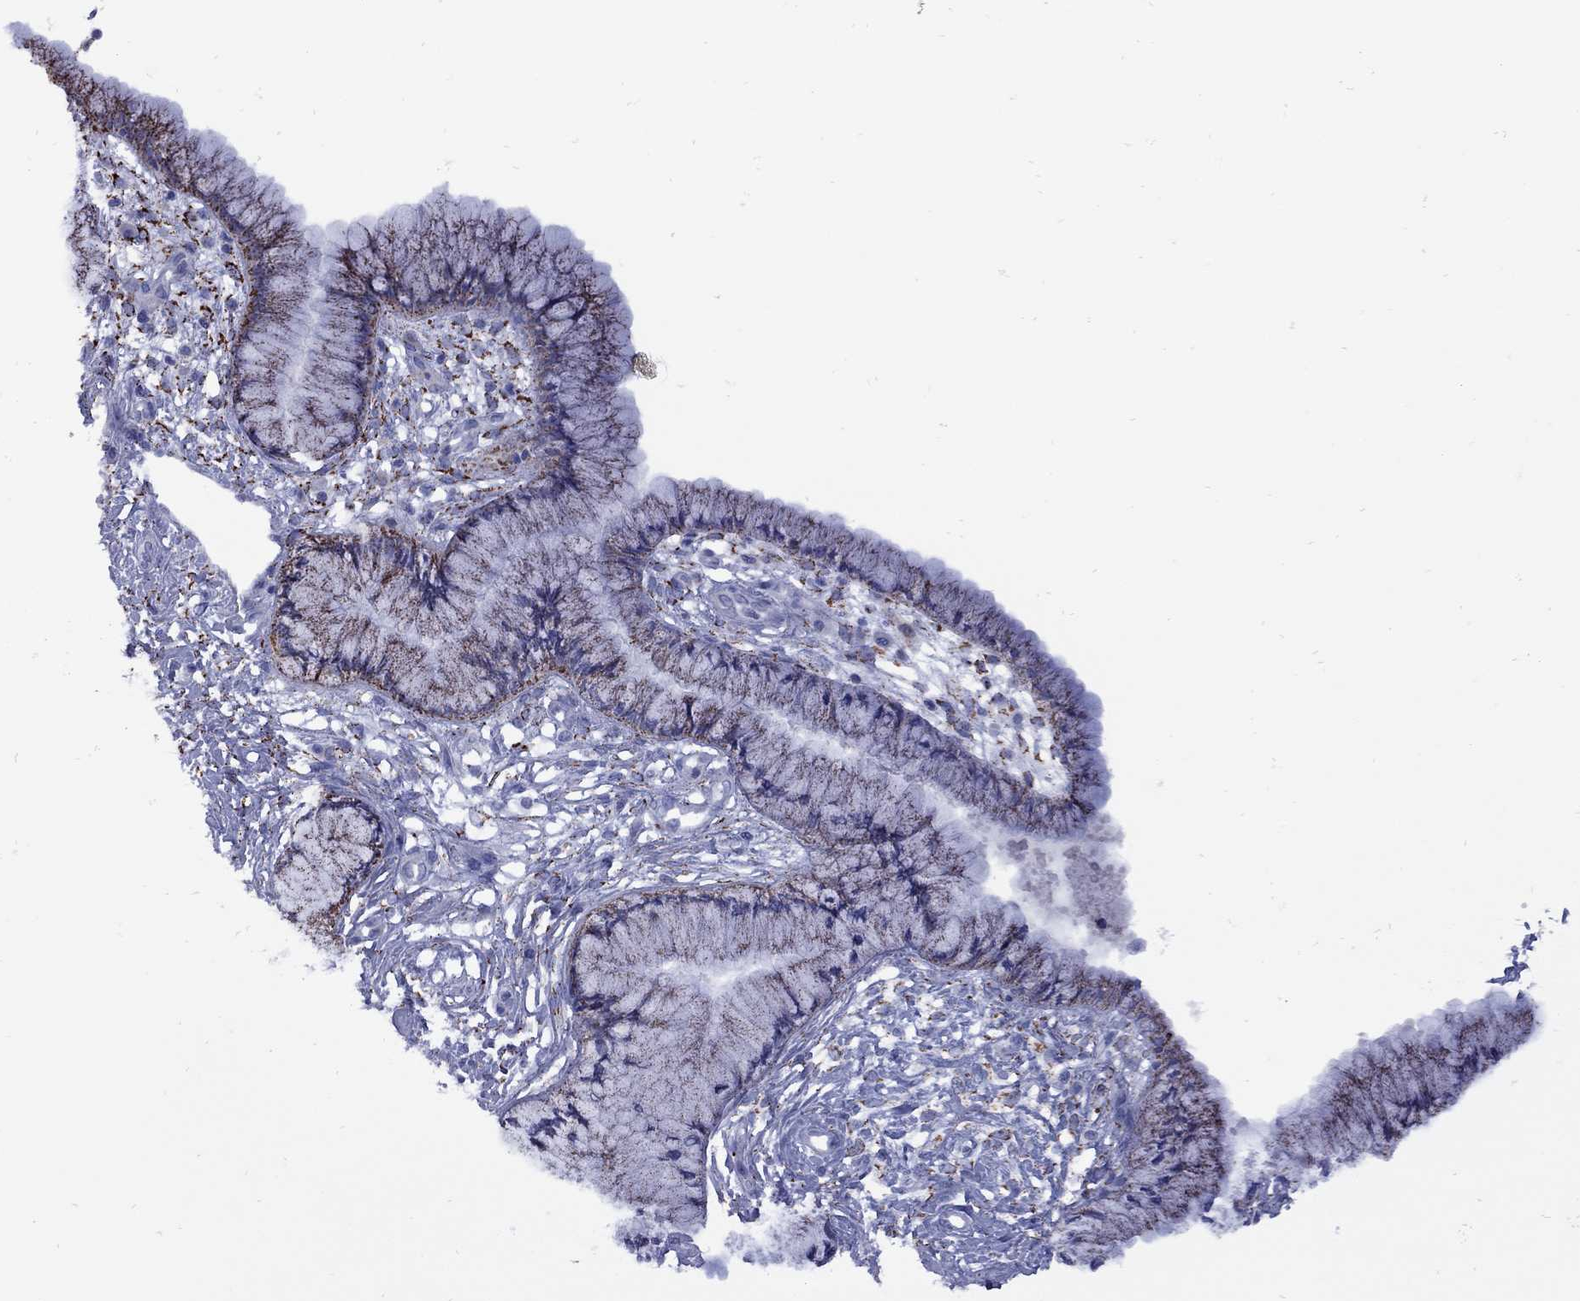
{"staining": {"intensity": "moderate", "quantity": "<25%", "location": "cytoplasmic/membranous"}, "tissue": "cervix", "cell_type": "Glandular cells", "image_type": "normal", "snomed": [{"axis": "morphology", "description": "Normal tissue, NOS"}, {"axis": "topography", "description": "Cervix"}], "caption": "An image of human cervix stained for a protein exhibits moderate cytoplasmic/membranous brown staining in glandular cells. (Stains: DAB in brown, nuclei in blue, Microscopy: brightfield microscopy at high magnification).", "gene": "SESTD1", "patient": {"sex": "female", "age": 37}}